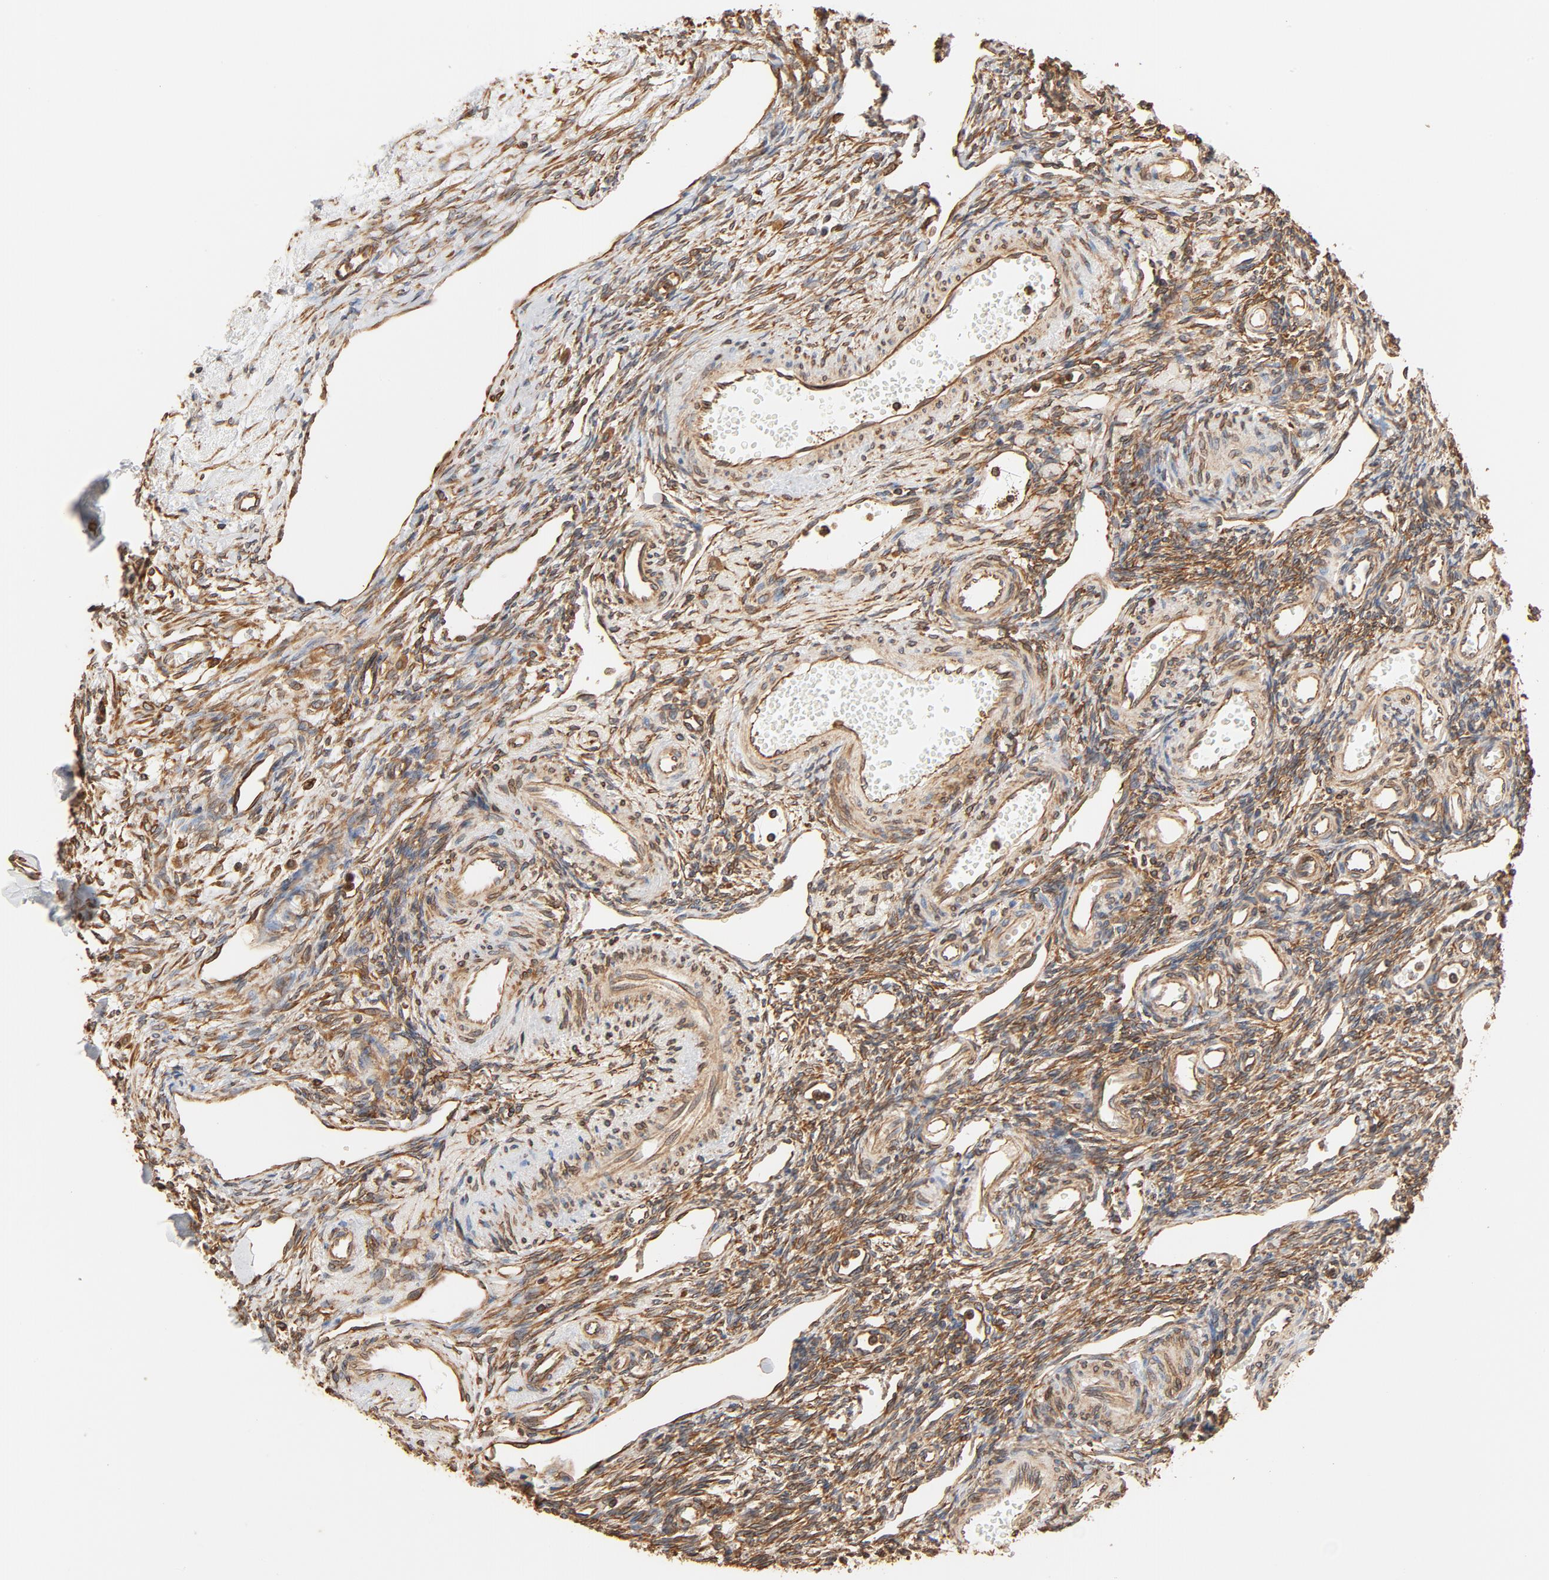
{"staining": {"intensity": "moderate", "quantity": ">75%", "location": "cytoplasmic/membranous"}, "tissue": "ovary", "cell_type": "Ovarian stroma cells", "image_type": "normal", "snomed": [{"axis": "morphology", "description": "Normal tissue, NOS"}, {"axis": "topography", "description": "Ovary"}], "caption": "Ovarian stroma cells reveal moderate cytoplasmic/membranous staining in approximately >75% of cells in unremarkable ovary. The staining is performed using DAB brown chromogen to label protein expression. The nuclei are counter-stained blue using hematoxylin.", "gene": "BCAP31", "patient": {"sex": "female", "age": 33}}